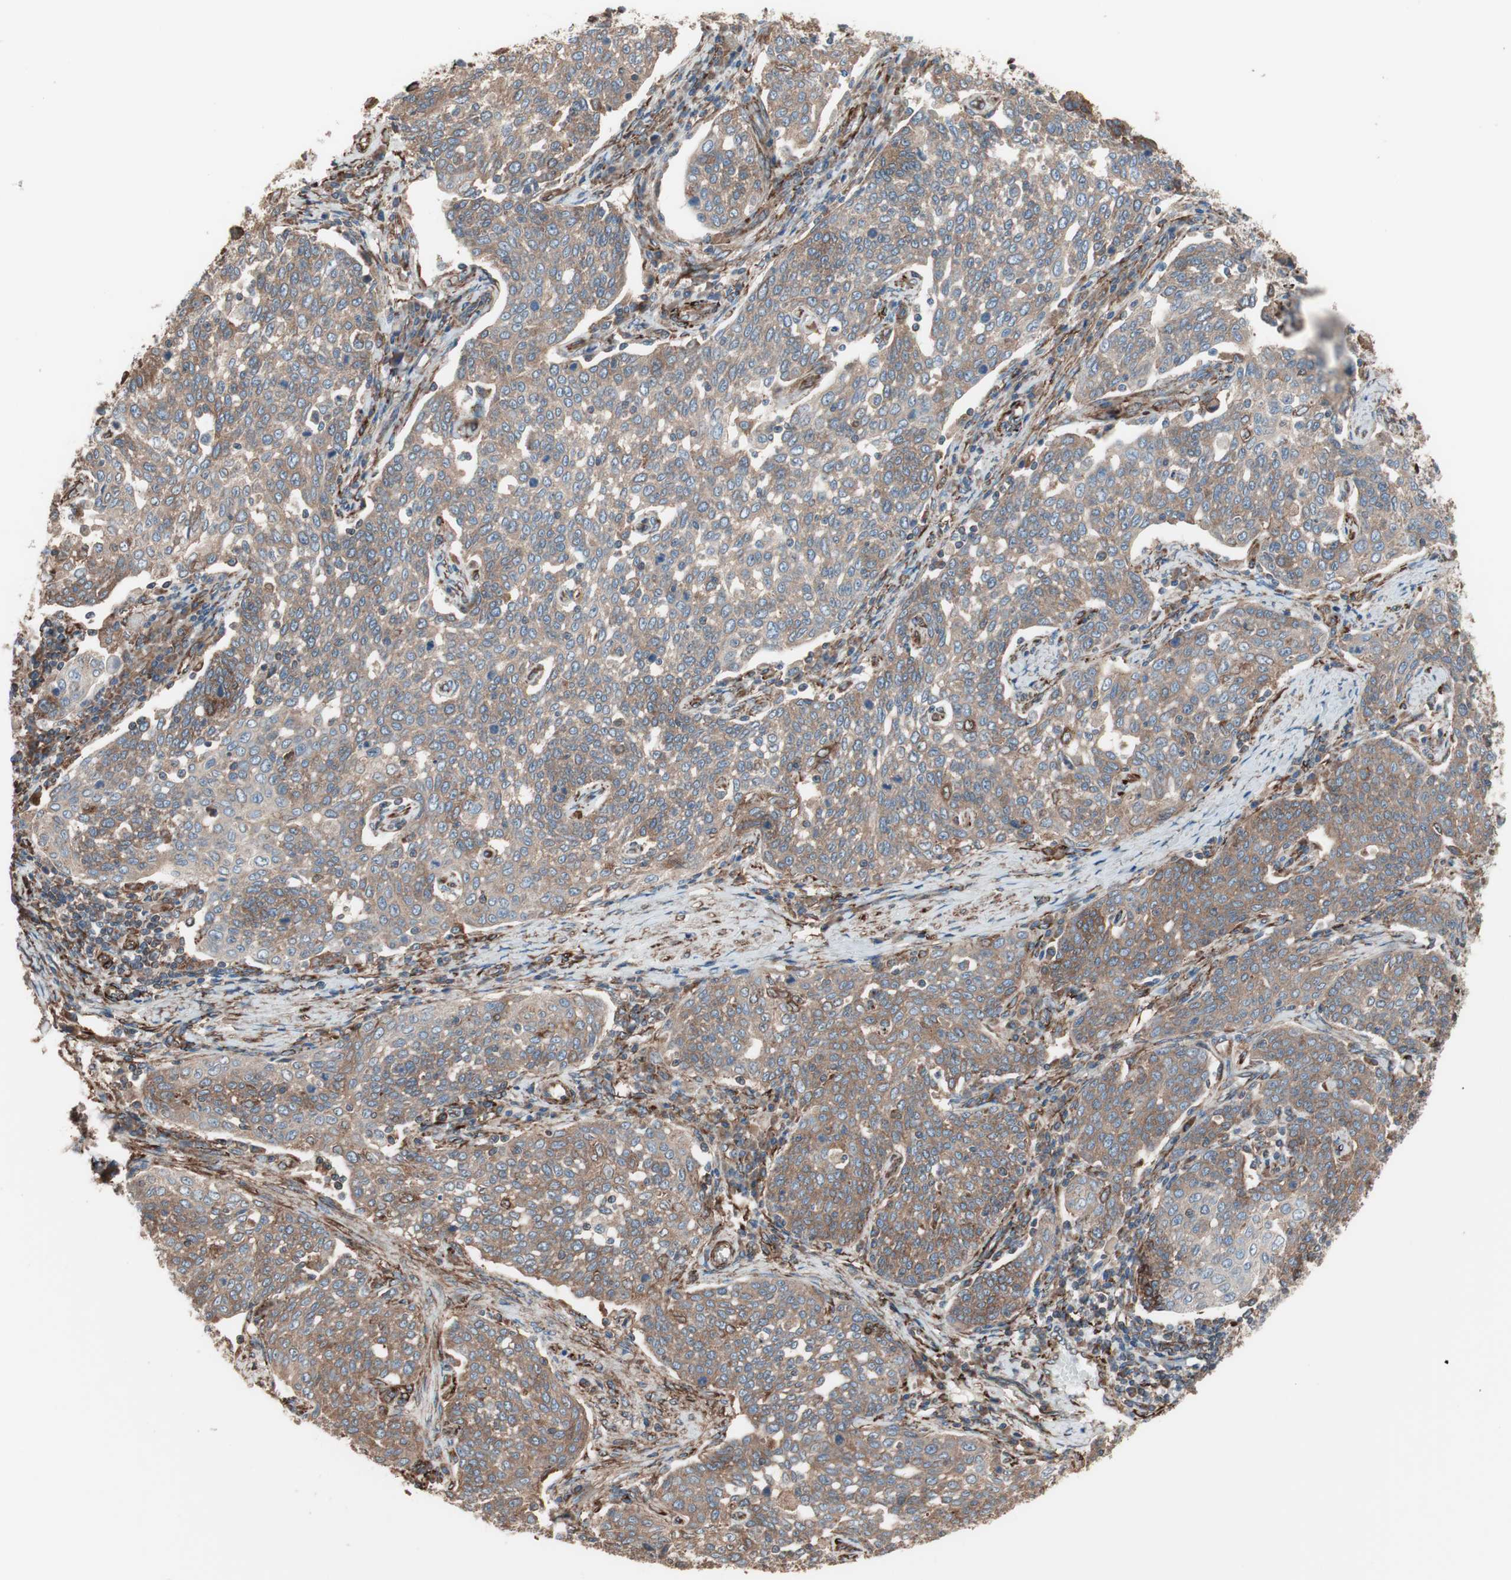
{"staining": {"intensity": "moderate", "quantity": ">75%", "location": "cytoplasmic/membranous"}, "tissue": "cervical cancer", "cell_type": "Tumor cells", "image_type": "cancer", "snomed": [{"axis": "morphology", "description": "Squamous cell carcinoma, NOS"}, {"axis": "topography", "description": "Cervix"}], "caption": "Immunohistochemical staining of human cervical cancer (squamous cell carcinoma) shows moderate cytoplasmic/membranous protein expression in approximately >75% of tumor cells. (Brightfield microscopy of DAB IHC at high magnification).", "gene": "GPSM2", "patient": {"sex": "female", "age": 34}}